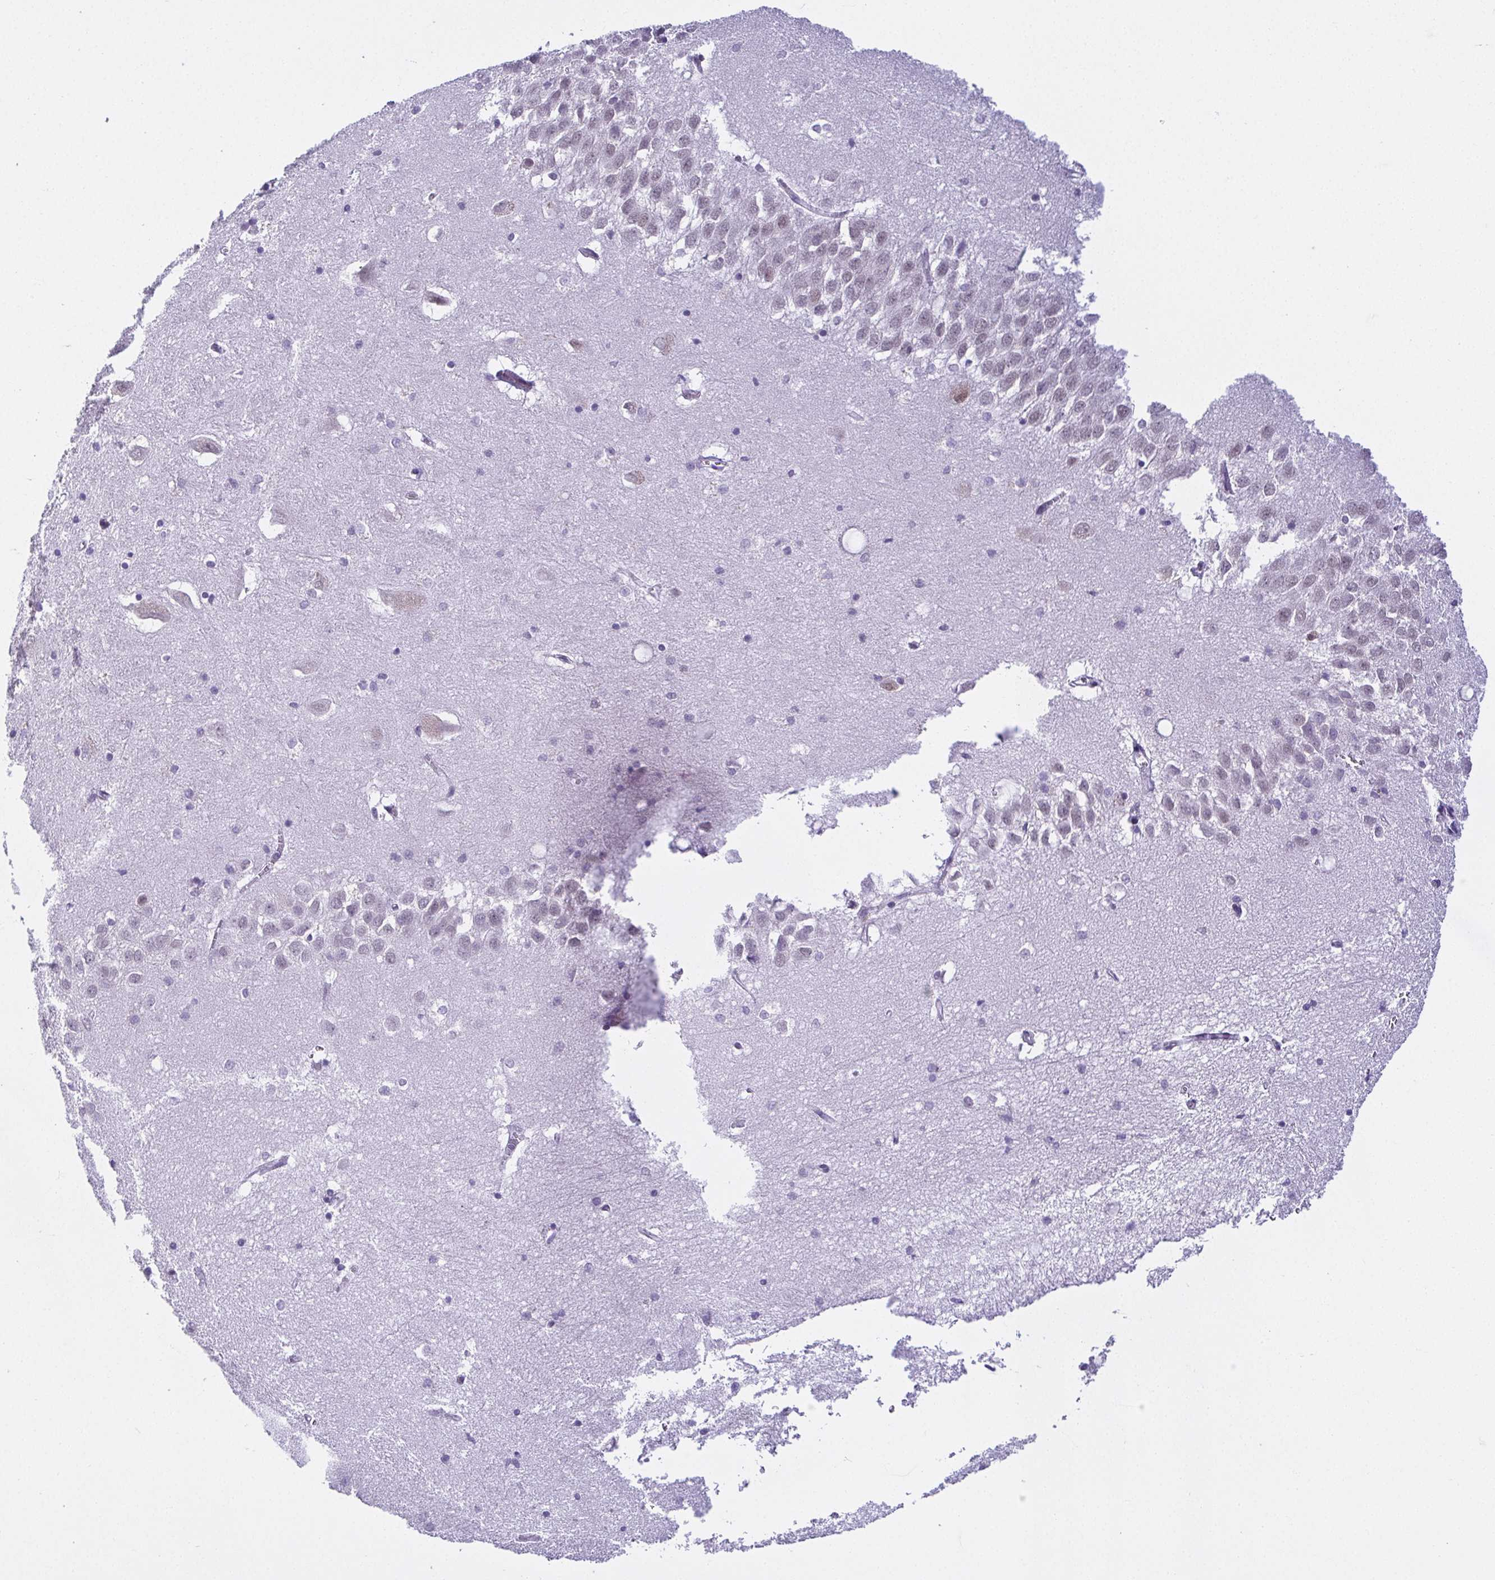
{"staining": {"intensity": "negative", "quantity": "none", "location": "none"}, "tissue": "hippocampus", "cell_type": "Glial cells", "image_type": "normal", "snomed": [{"axis": "morphology", "description": "Normal tissue, NOS"}, {"axis": "topography", "description": "Hippocampus"}], "caption": "High magnification brightfield microscopy of normal hippocampus stained with DAB (brown) and counterstained with hematoxylin (blue): glial cells show no significant positivity. (DAB (3,3'-diaminobenzidine) immunohistochemistry (IHC) with hematoxylin counter stain).", "gene": "RBM3", "patient": {"sex": "male", "age": 58}}